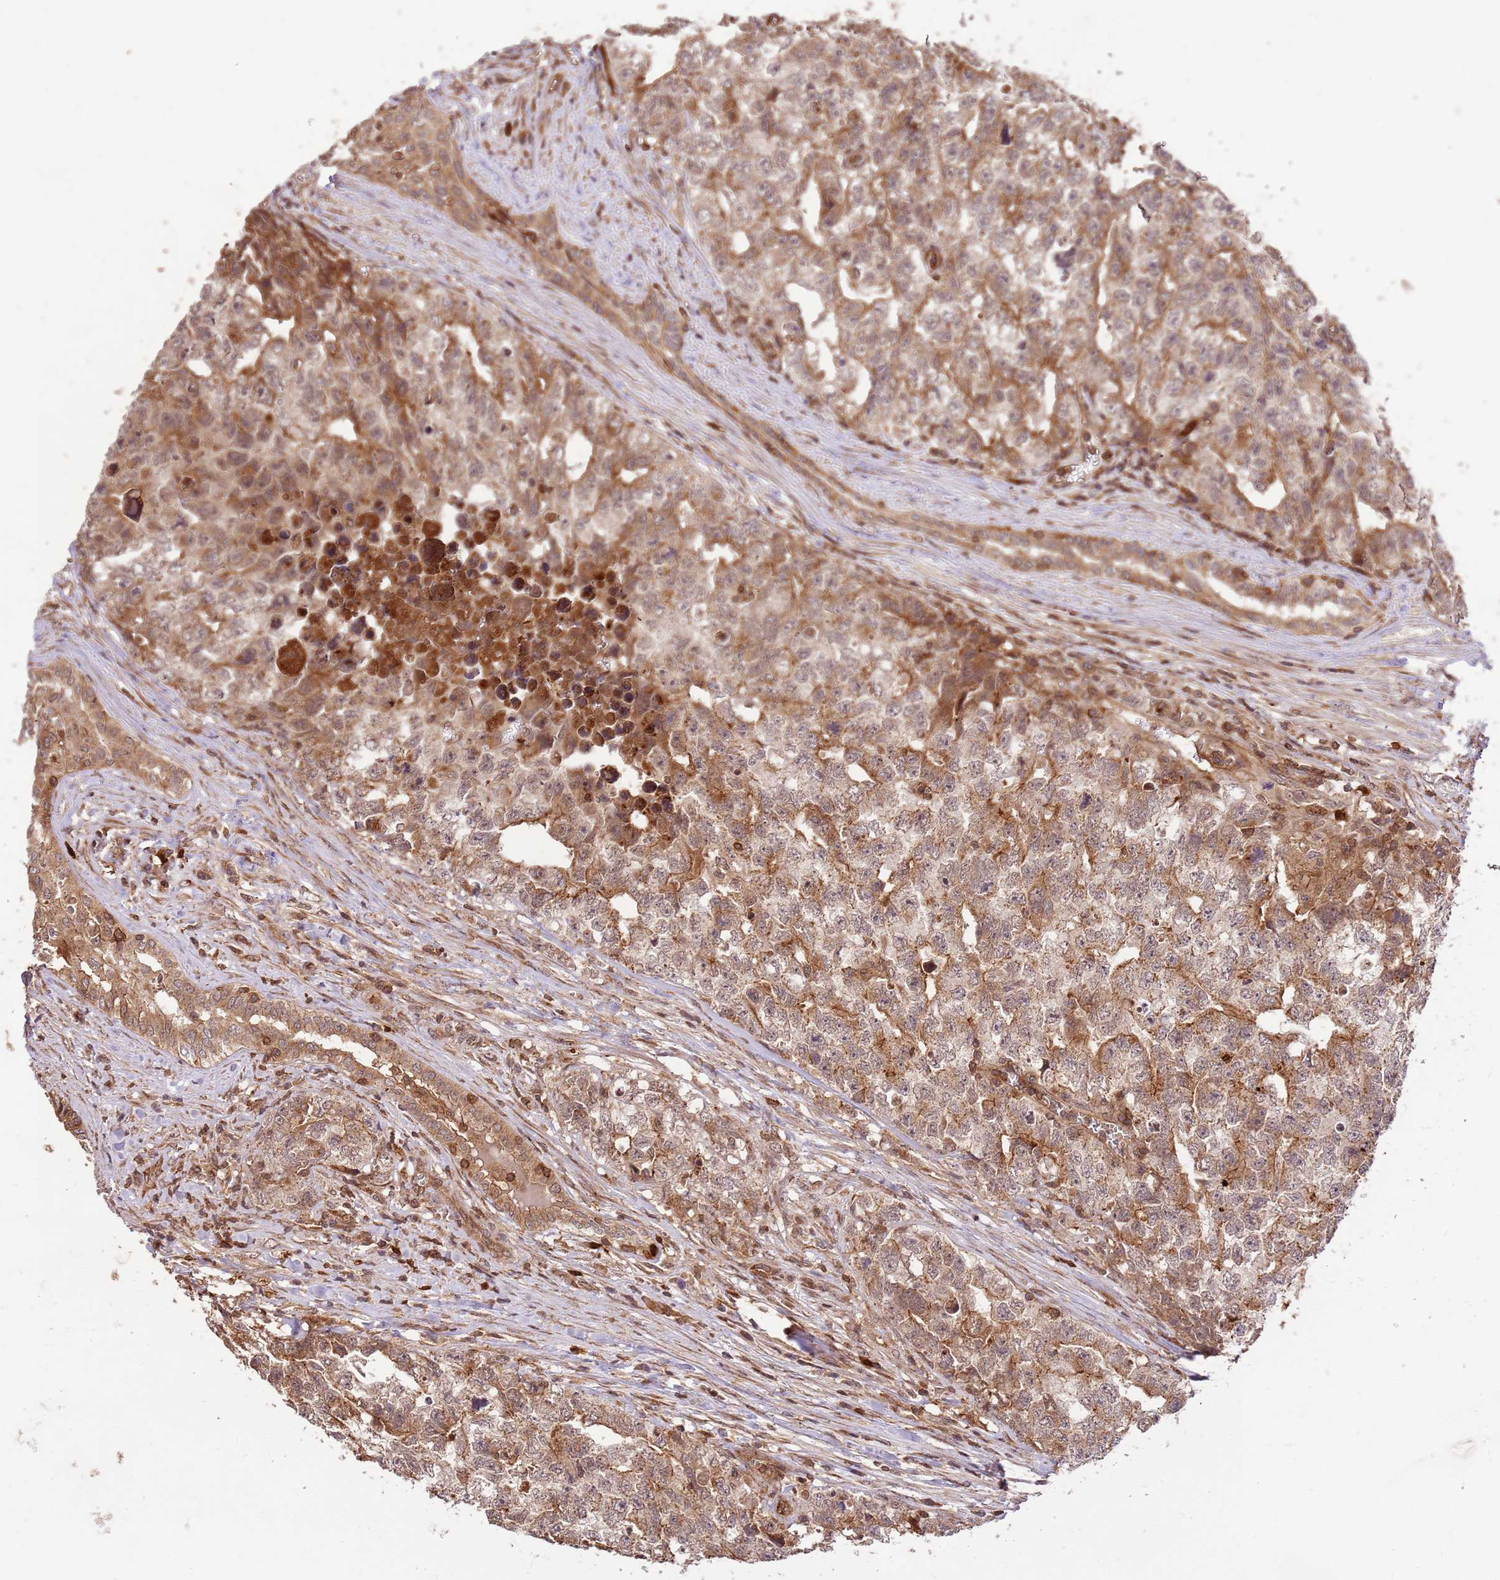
{"staining": {"intensity": "moderate", "quantity": ">75%", "location": "cytoplasmic/membranous"}, "tissue": "testis cancer", "cell_type": "Tumor cells", "image_type": "cancer", "snomed": [{"axis": "morphology", "description": "Carcinoma, Embryonal, NOS"}, {"axis": "topography", "description": "Testis"}], "caption": "Approximately >75% of tumor cells in testis cancer (embryonal carcinoma) display moderate cytoplasmic/membranous protein expression as visualized by brown immunohistochemical staining.", "gene": "KATNAL2", "patient": {"sex": "male", "age": 31}}